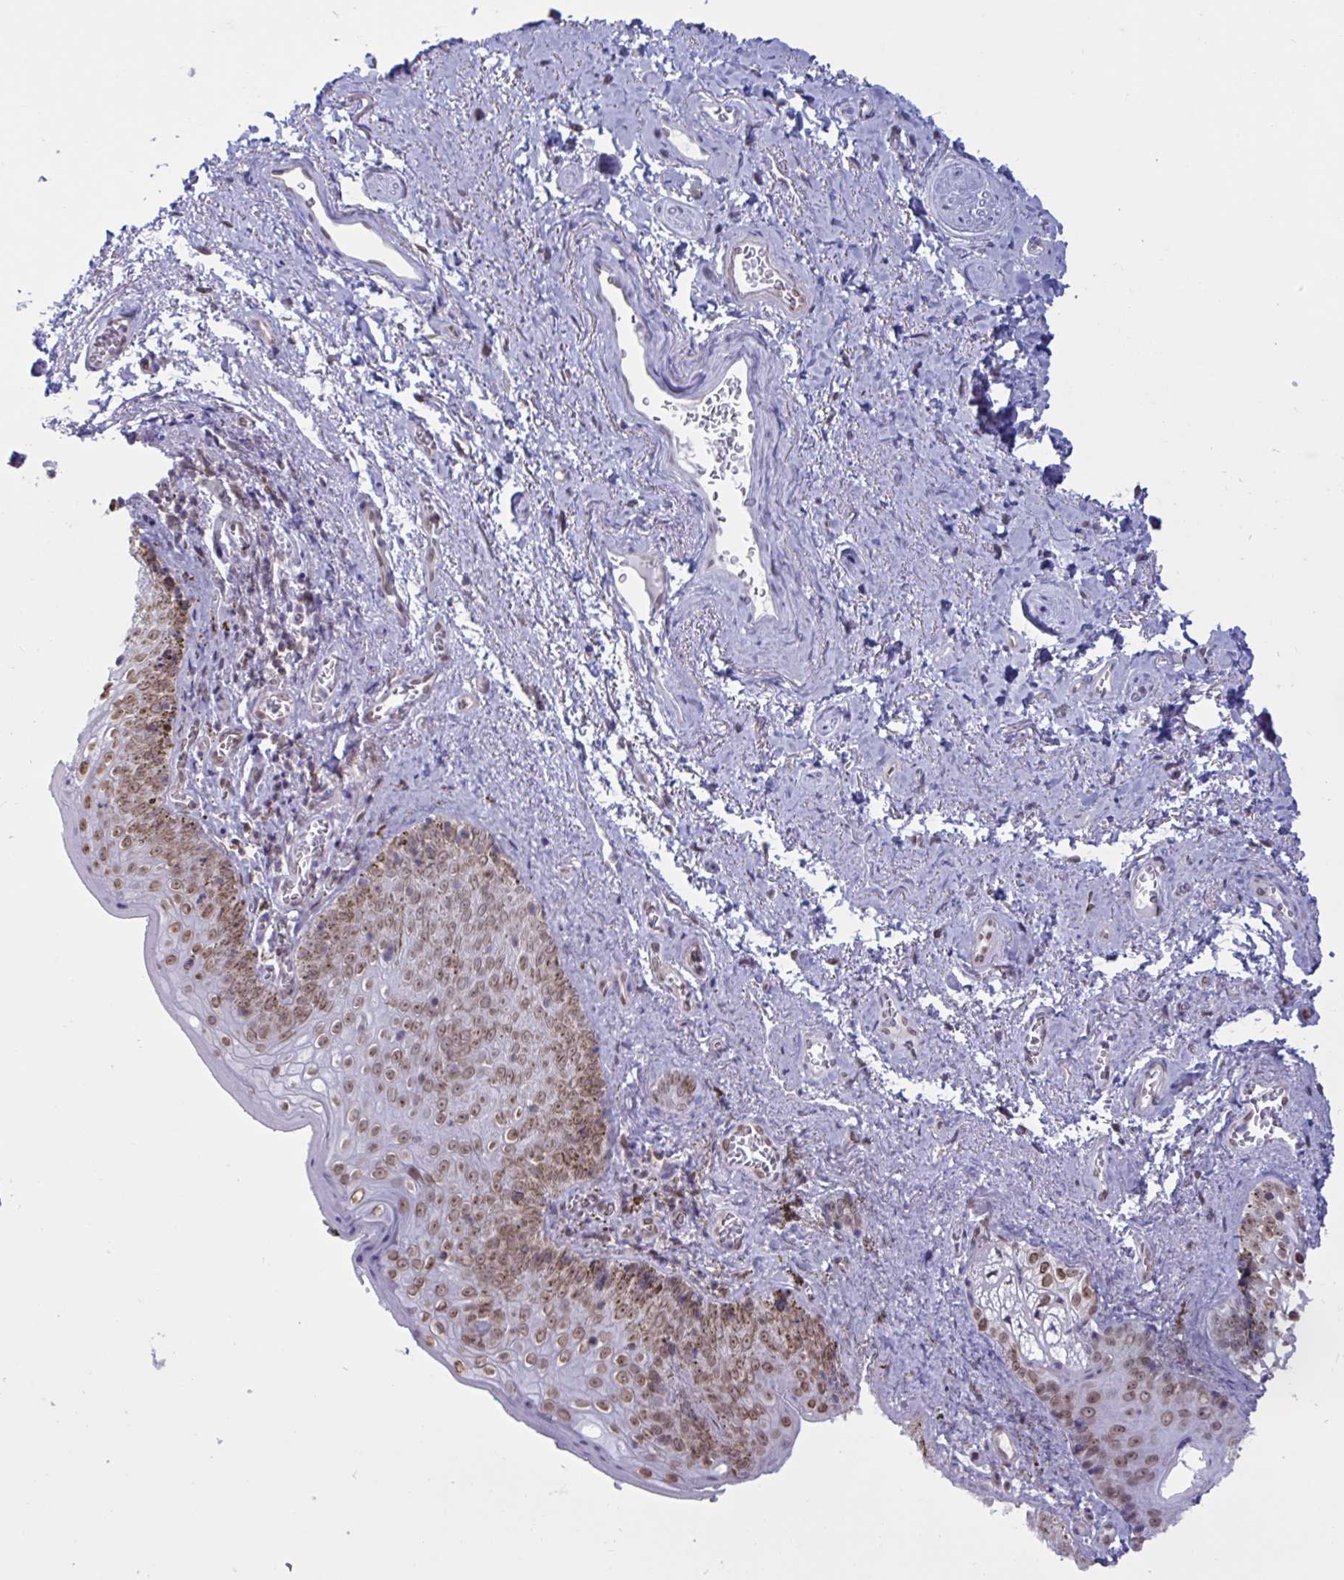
{"staining": {"intensity": "moderate", "quantity": ">75%", "location": "cytoplasmic/membranous,nuclear"}, "tissue": "vagina", "cell_type": "Squamous epithelial cells", "image_type": "normal", "snomed": [{"axis": "morphology", "description": "Normal tissue, NOS"}, {"axis": "topography", "description": "Vulva"}, {"axis": "topography", "description": "Vagina"}, {"axis": "topography", "description": "Peripheral nerve tissue"}], "caption": "Vagina stained with a brown dye displays moderate cytoplasmic/membranous,nuclear positive positivity in approximately >75% of squamous epithelial cells.", "gene": "DOCK11", "patient": {"sex": "female", "age": 66}}